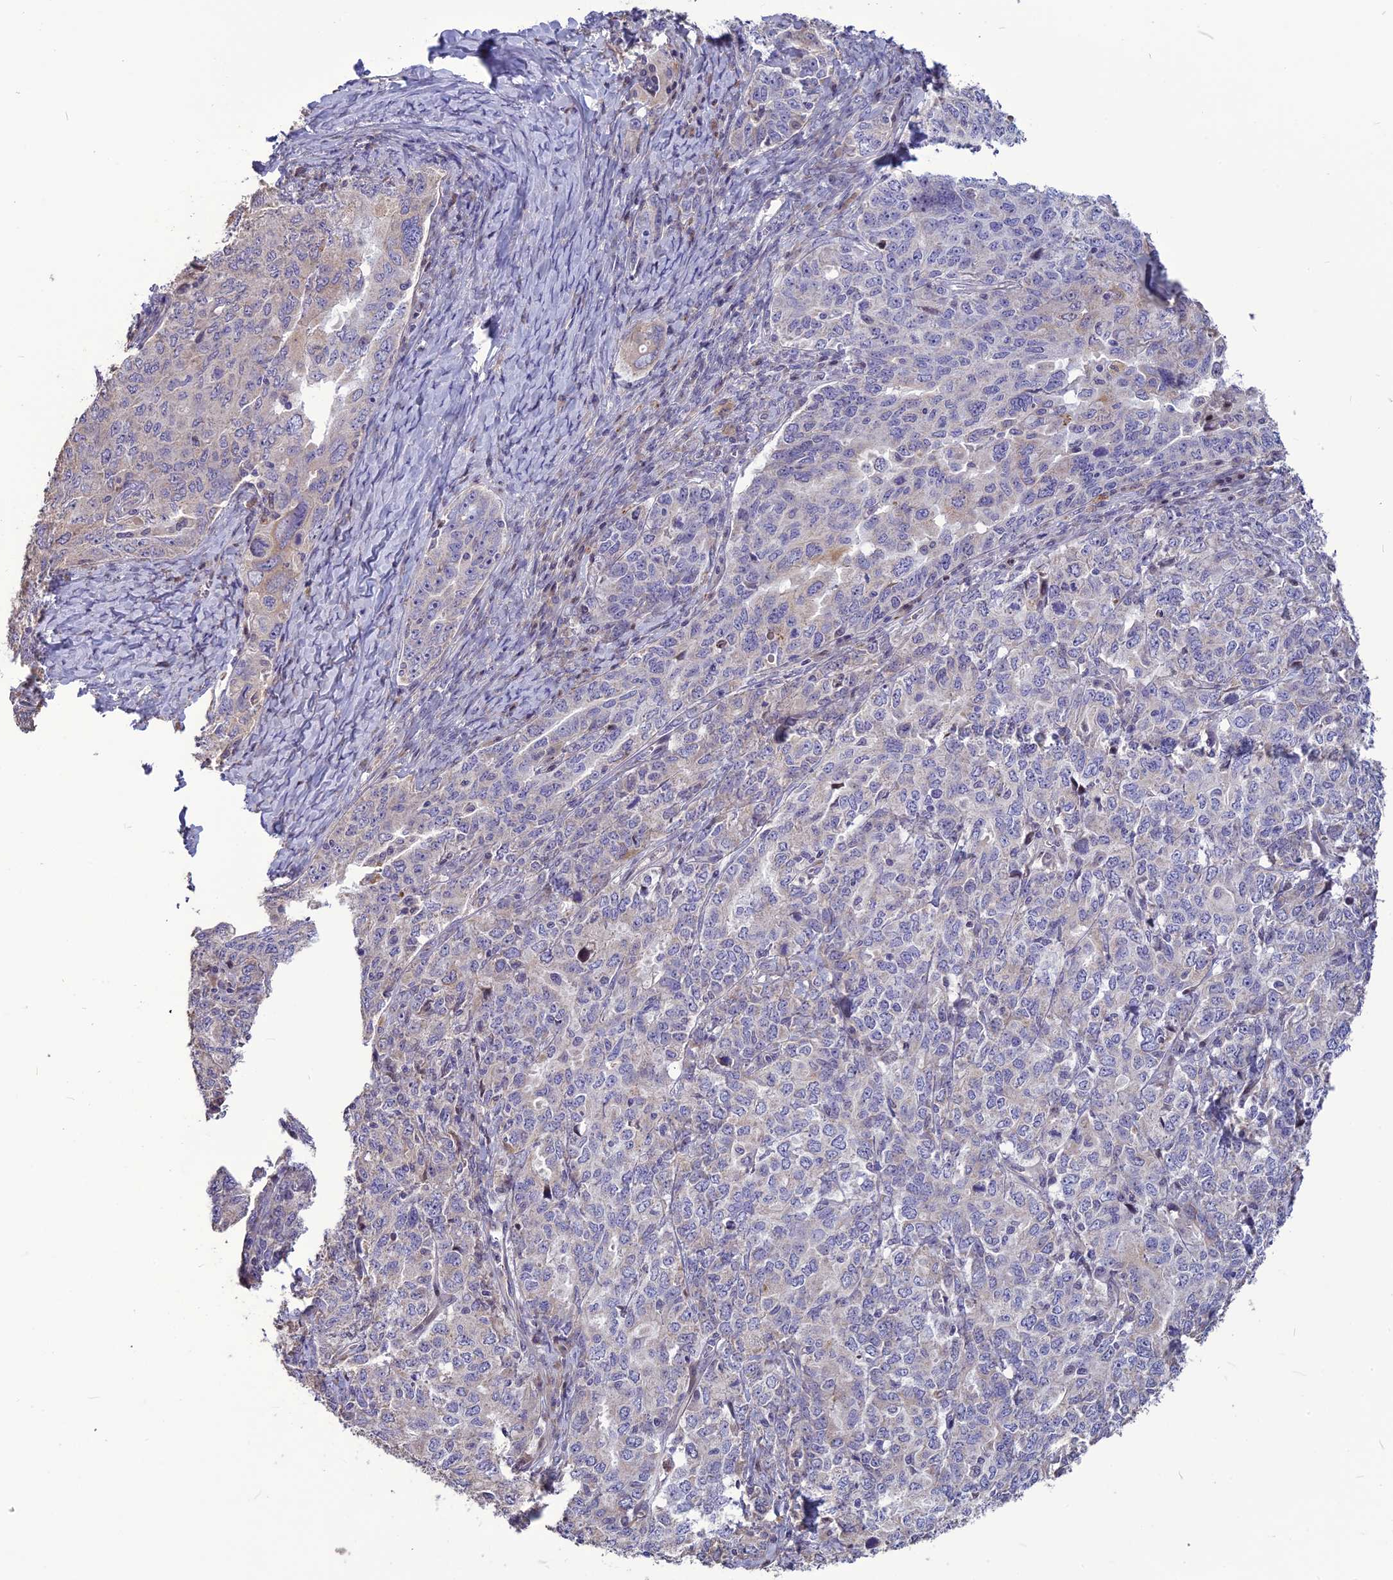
{"staining": {"intensity": "negative", "quantity": "none", "location": "none"}, "tissue": "ovarian cancer", "cell_type": "Tumor cells", "image_type": "cancer", "snomed": [{"axis": "morphology", "description": "Carcinoma, endometroid"}, {"axis": "topography", "description": "Ovary"}], "caption": "Endometroid carcinoma (ovarian) stained for a protein using immunohistochemistry (IHC) shows no staining tumor cells.", "gene": "SPG21", "patient": {"sex": "female", "age": 62}}